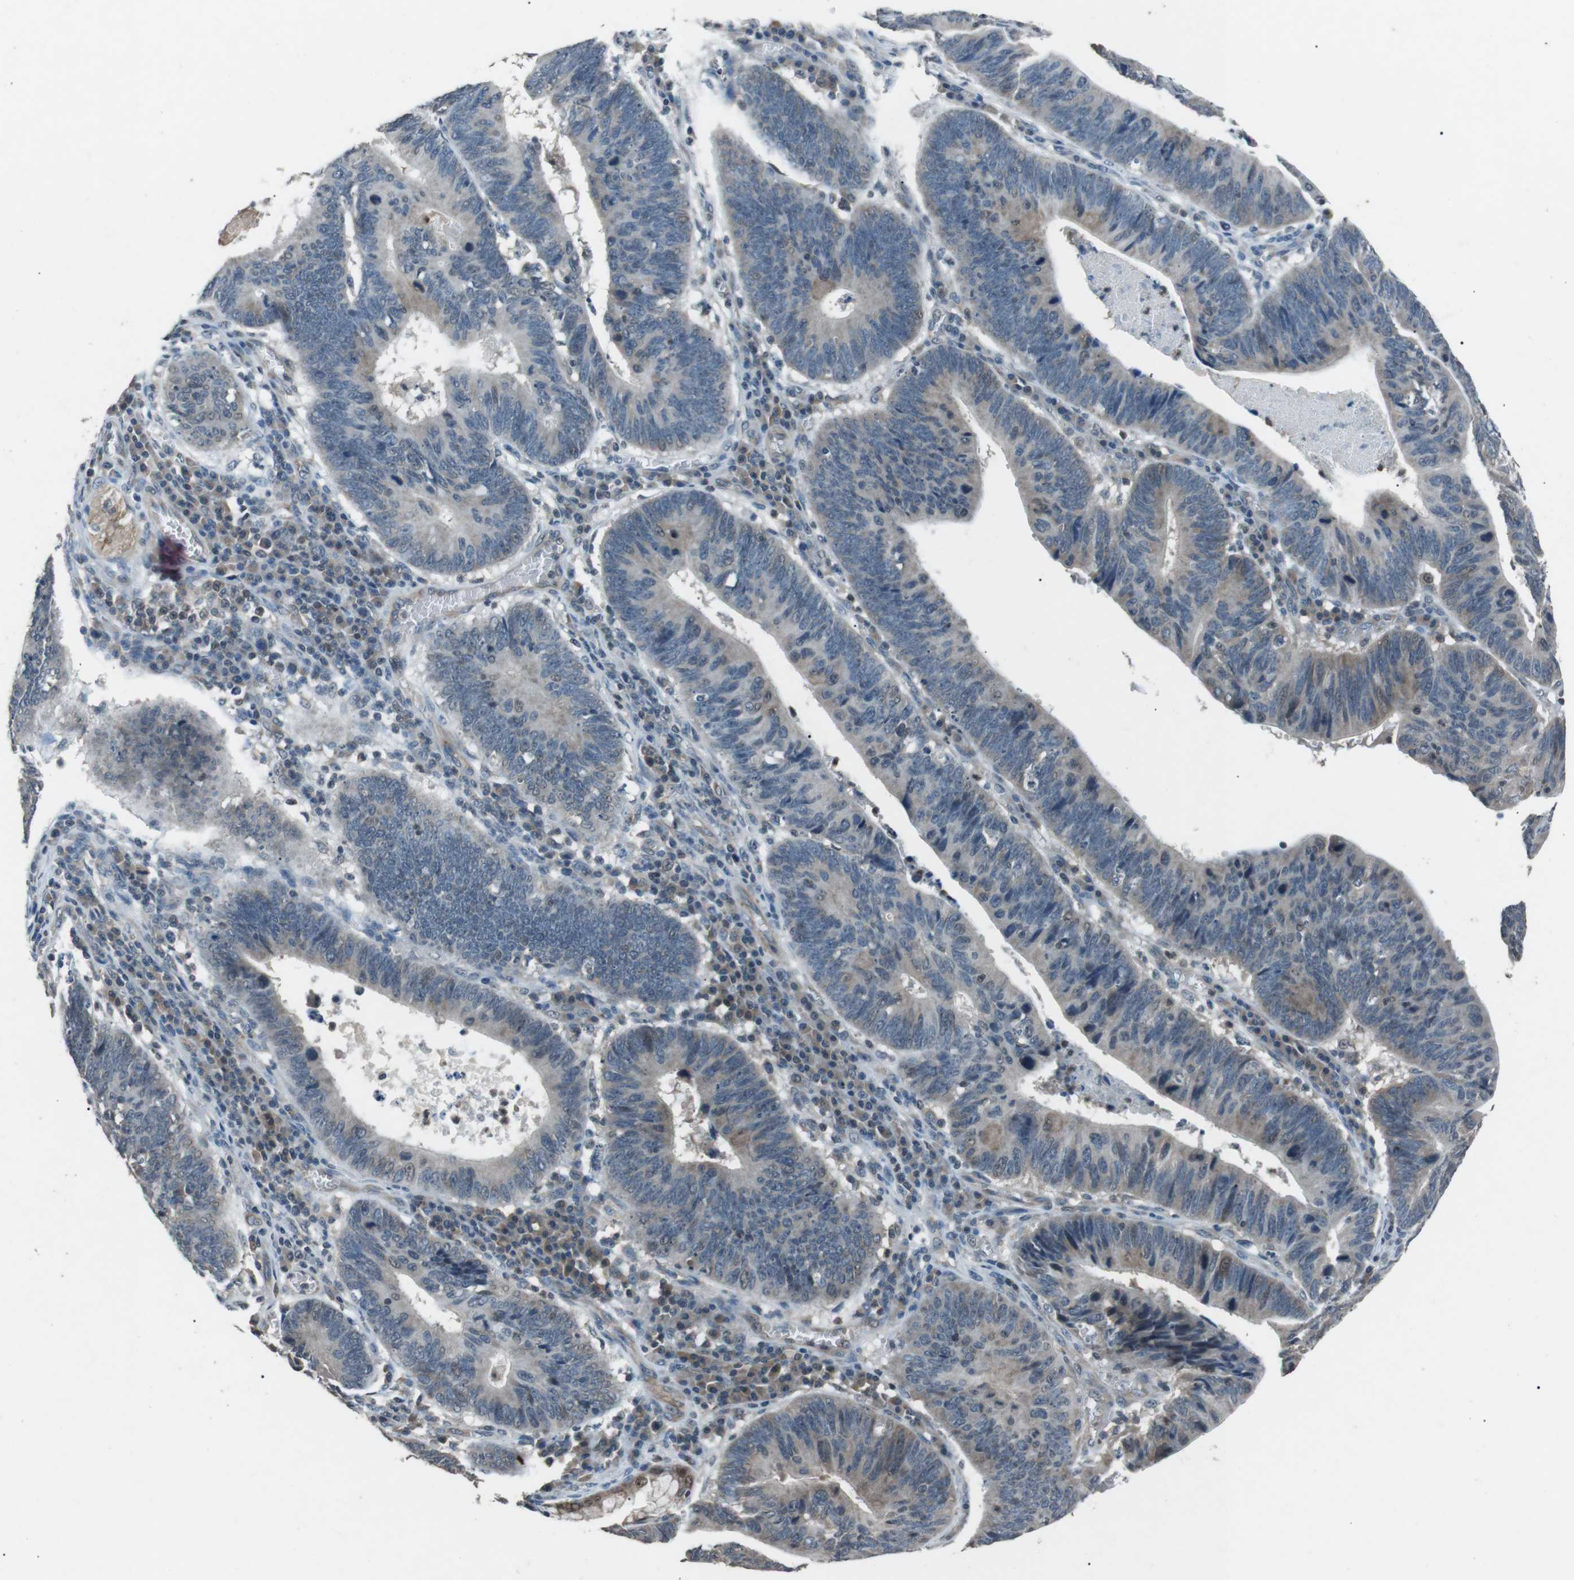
{"staining": {"intensity": "weak", "quantity": "<25%", "location": "cytoplasmic/membranous"}, "tissue": "stomach cancer", "cell_type": "Tumor cells", "image_type": "cancer", "snomed": [{"axis": "morphology", "description": "Adenocarcinoma, NOS"}, {"axis": "topography", "description": "Stomach"}], "caption": "Image shows no significant protein positivity in tumor cells of stomach adenocarcinoma.", "gene": "NEK7", "patient": {"sex": "male", "age": 59}}